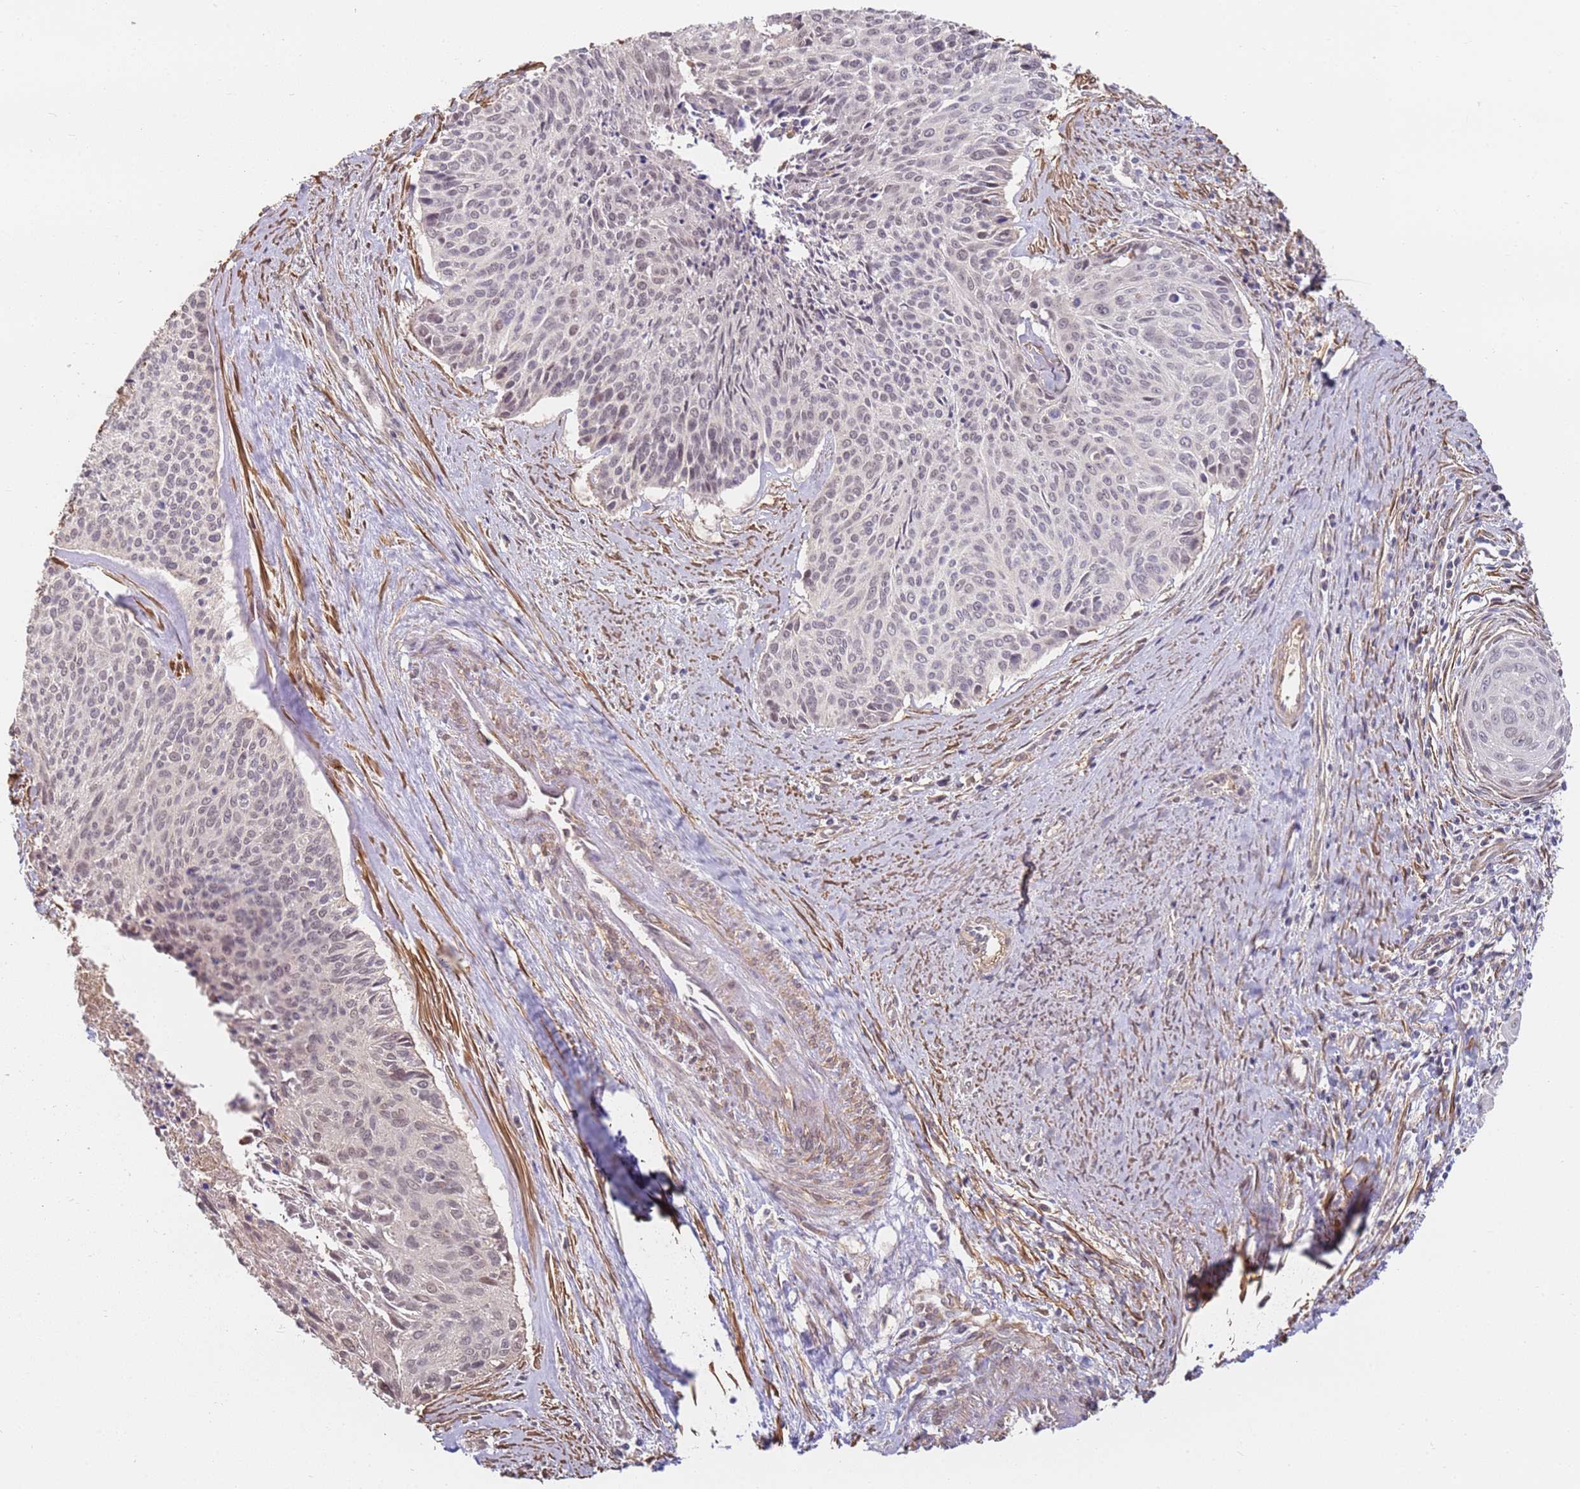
{"staining": {"intensity": "weak", "quantity": "<25%", "location": "nuclear"}, "tissue": "cervical cancer", "cell_type": "Tumor cells", "image_type": "cancer", "snomed": [{"axis": "morphology", "description": "Squamous cell carcinoma, NOS"}, {"axis": "topography", "description": "Cervix"}], "caption": "Photomicrograph shows no protein staining in tumor cells of cervical squamous cell carcinoma tissue.", "gene": "WDR93", "patient": {"sex": "female", "age": 55}}